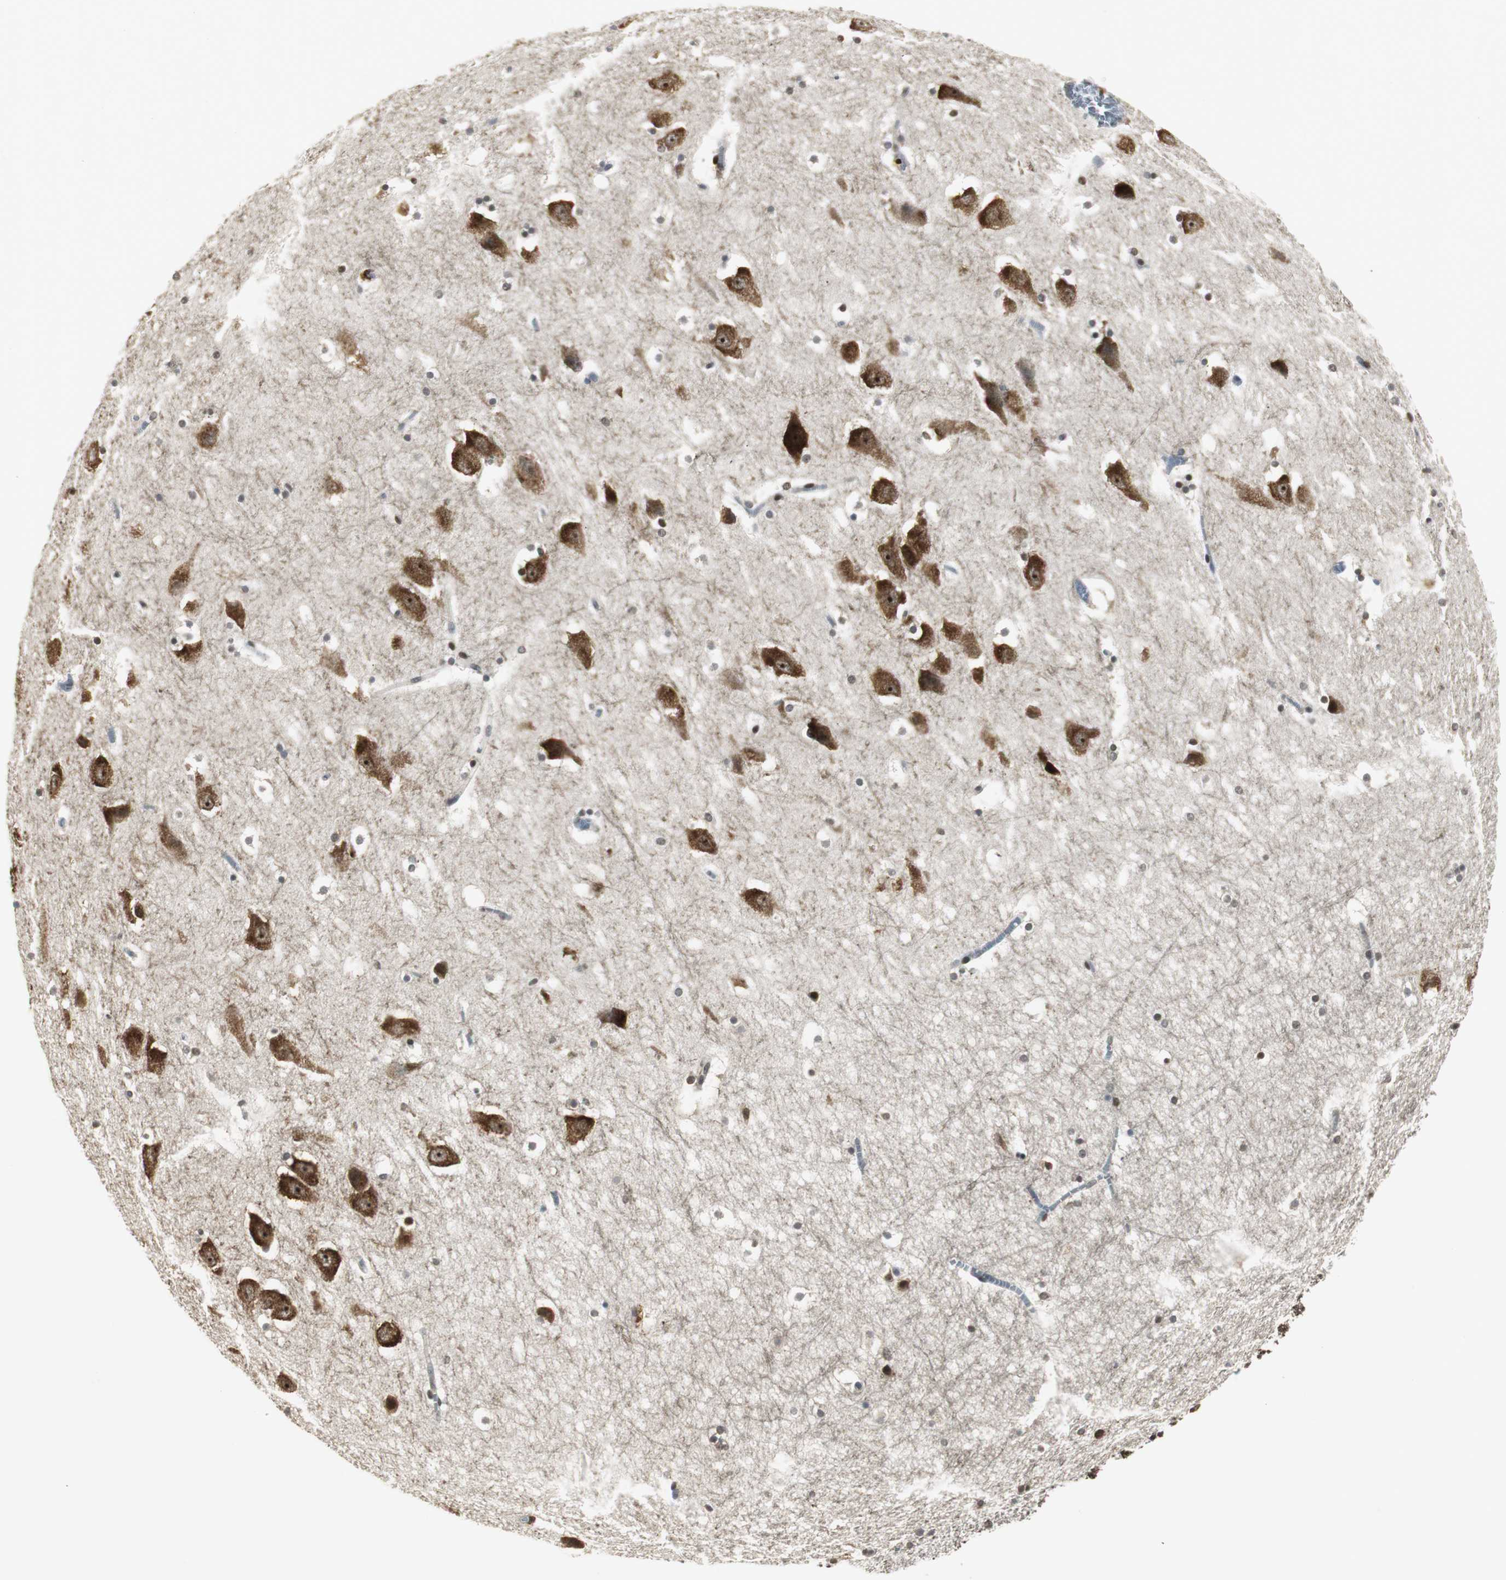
{"staining": {"intensity": "strong", "quantity": "25%-75%", "location": "cytoplasmic/membranous,nuclear"}, "tissue": "hippocampus", "cell_type": "Glial cells", "image_type": "normal", "snomed": [{"axis": "morphology", "description": "Normal tissue, NOS"}, {"axis": "topography", "description": "Hippocampus"}], "caption": "Immunohistochemistry (IHC) staining of unremarkable hippocampus, which reveals high levels of strong cytoplasmic/membranous,nuclear positivity in about 25%-75% of glial cells indicating strong cytoplasmic/membranous,nuclear protein positivity. The staining was performed using DAB (brown) for protein detection and nuclei were counterstained in hematoxylin (blue).", "gene": "MPG", "patient": {"sex": "male", "age": 45}}